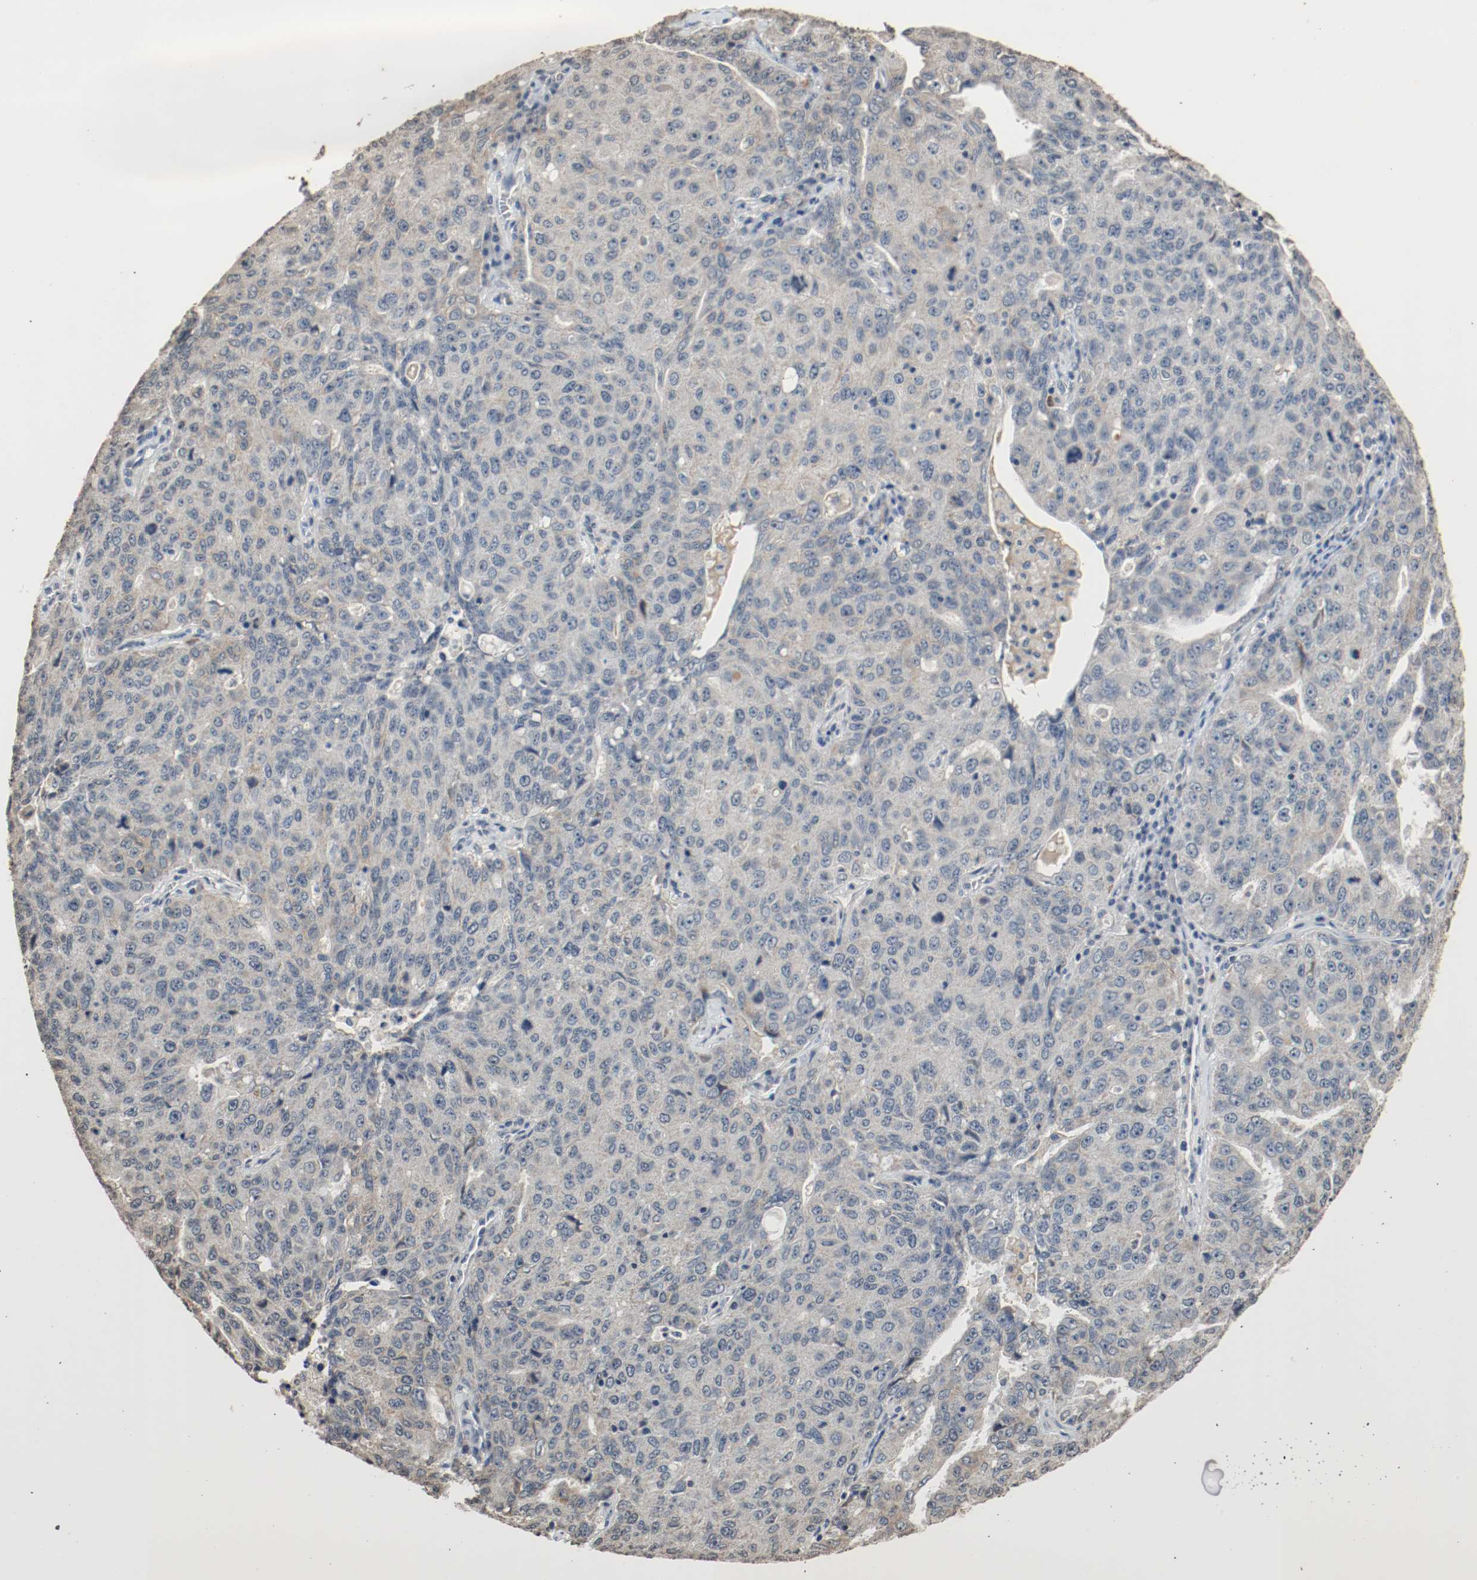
{"staining": {"intensity": "weak", "quantity": "<25%", "location": "cytoplasmic/membranous"}, "tissue": "ovarian cancer", "cell_type": "Tumor cells", "image_type": "cancer", "snomed": [{"axis": "morphology", "description": "Carcinoma, endometroid"}, {"axis": "topography", "description": "Ovary"}], "caption": "DAB immunohistochemical staining of endometroid carcinoma (ovarian) displays no significant positivity in tumor cells.", "gene": "RTN4", "patient": {"sex": "female", "age": 62}}